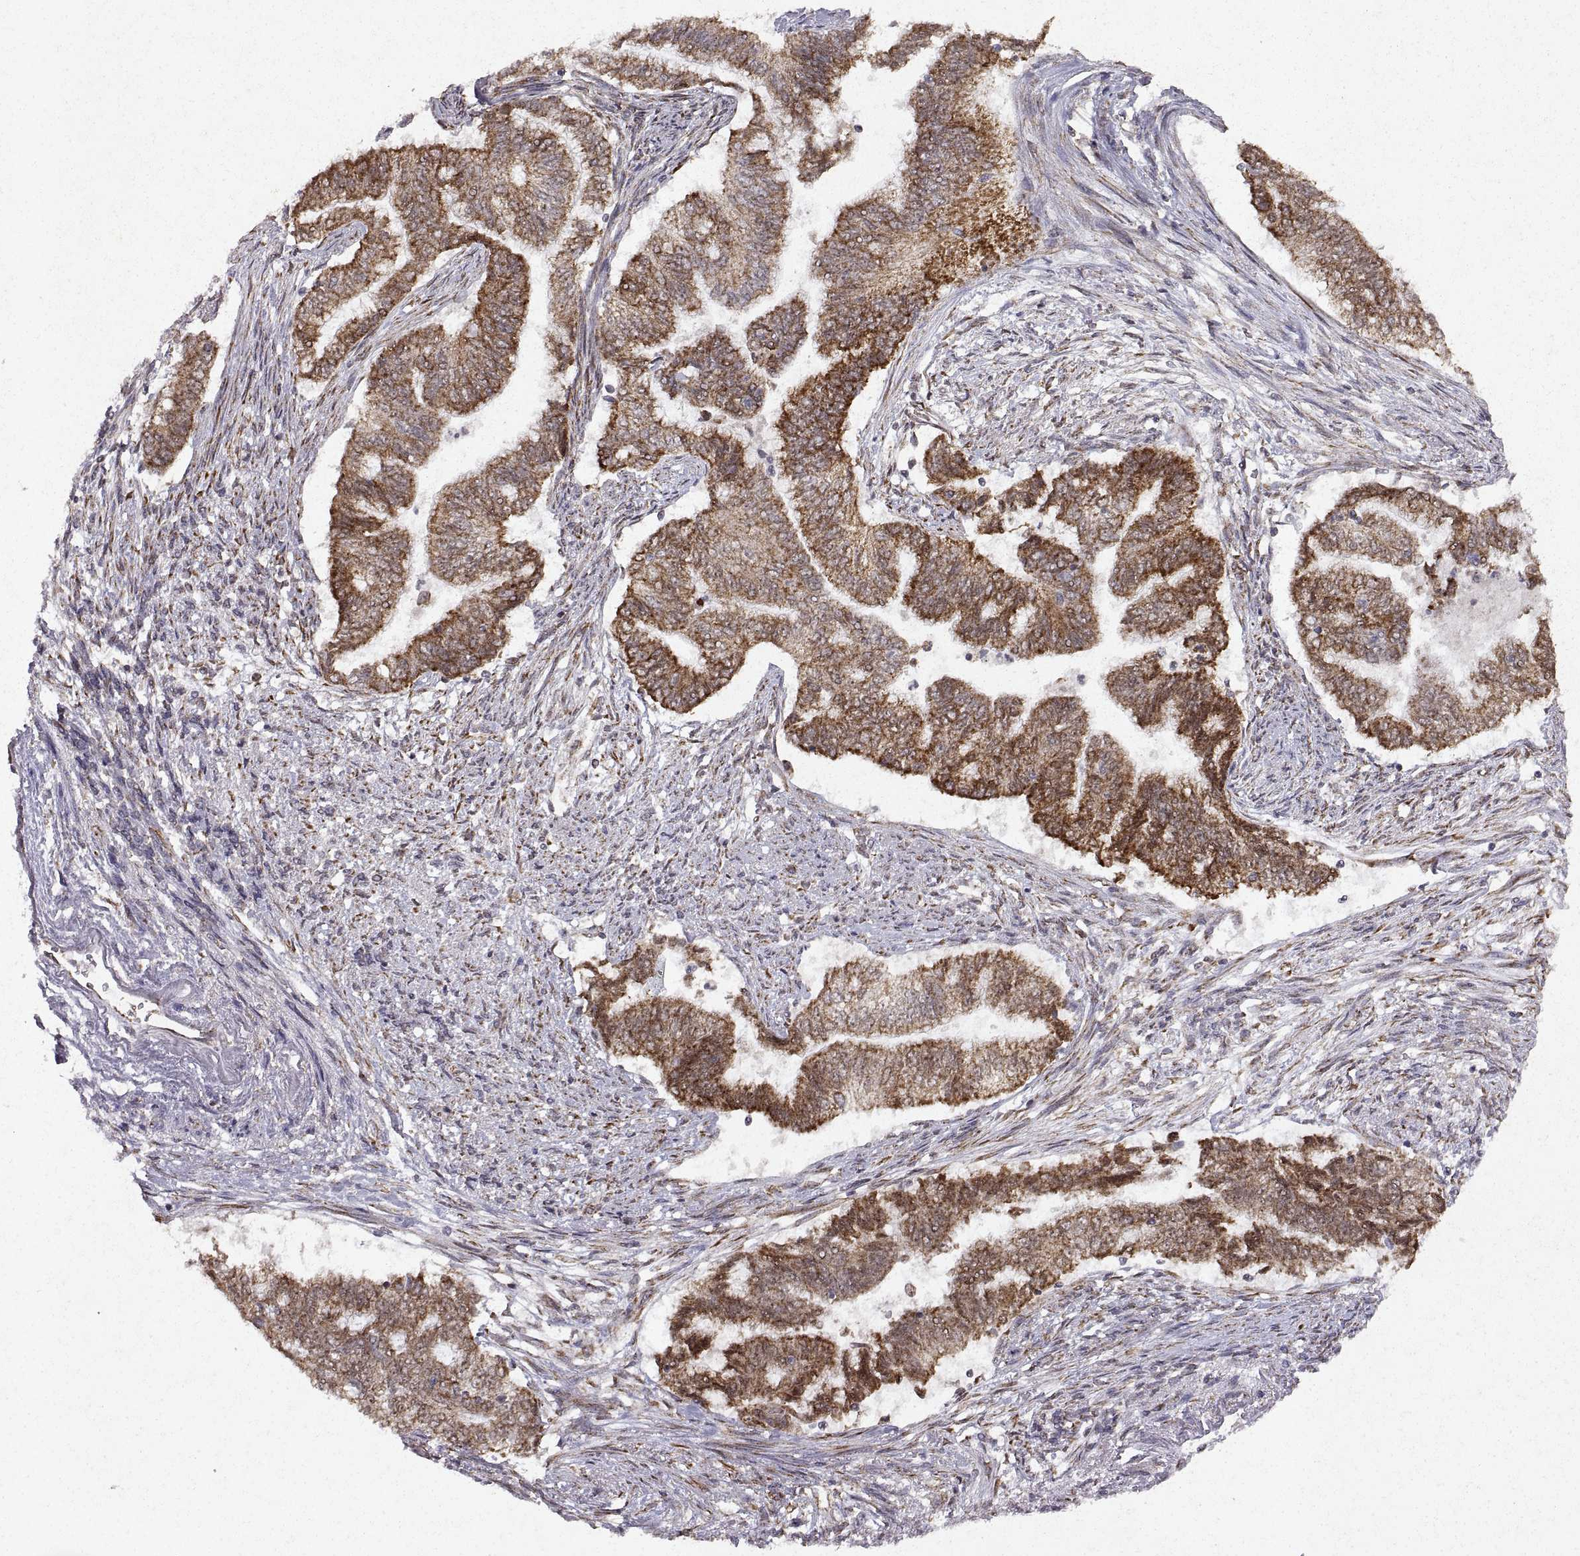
{"staining": {"intensity": "moderate", "quantity": ">75%", "location": "cytoplasmic/membranous"}, "tissue": "endometrial cancer", "cell_type": "Tumor cells", "image_type": "cancer", "snomed": [{"axis": "morphology", "description": "Adenocarcinoma, NOS"}, {"axis": "topography", "description": "Endometrium"}], "caption": "Tumor cells exhibit medium levels of moderate cytoplasmic/membranous staining in about >75% of cells in human endometrial cancer (adenocarcinoma).", "gene": "MANBAL", "patient": {"sex": "female", "age": 65}}